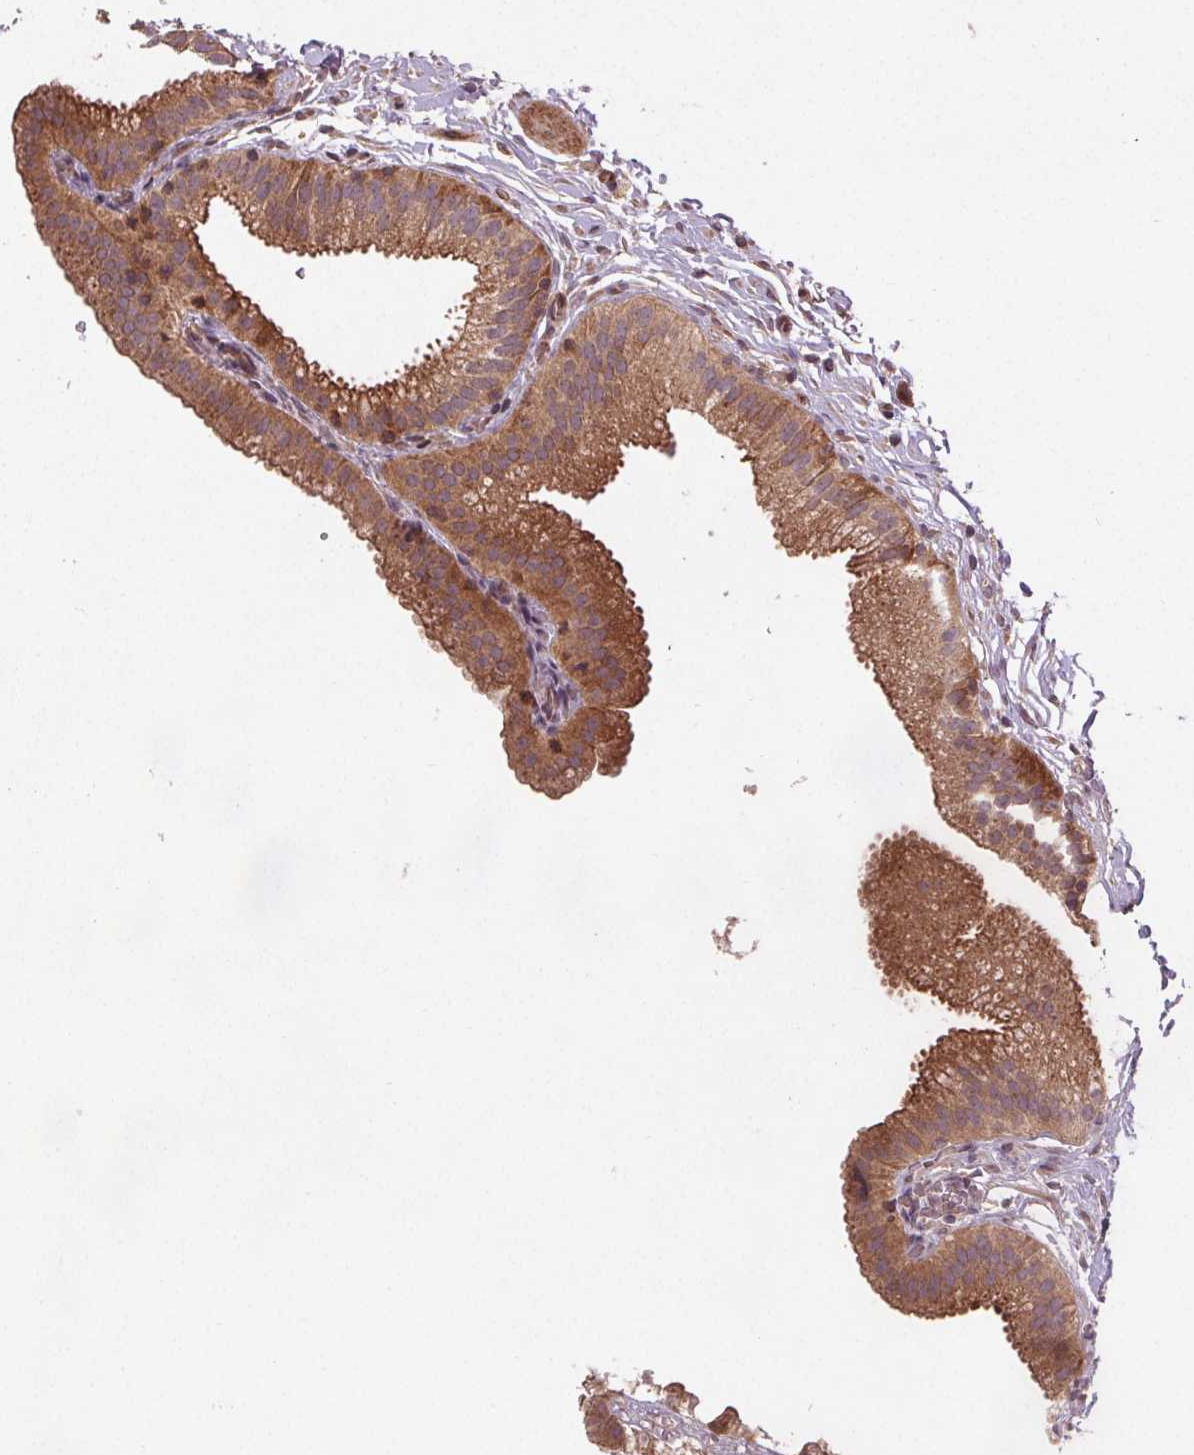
{"staining": {"intensity": "moderate", "quantity": ">75%", "location": "cytoplasmic/membranous"}, "tissue": "gallbladder", "cell_type": "Glandular cells", "image_type": "normal", "snomed": [{"axis": "morphology", "description": "Normal tissue, NOS"}, {"axis": "topography", "description": "Gallbladder"}], "caption": "Protein staining exhibits moderate cytoplasmic/membranous positivity in approximately >75% of glandular cells in unremarkable gallbladder. (Brightfield microscopy of DAB IHC at high magnification).", "gene": "SEC14L2", "patient": {"sex": "female", "age": 63}}